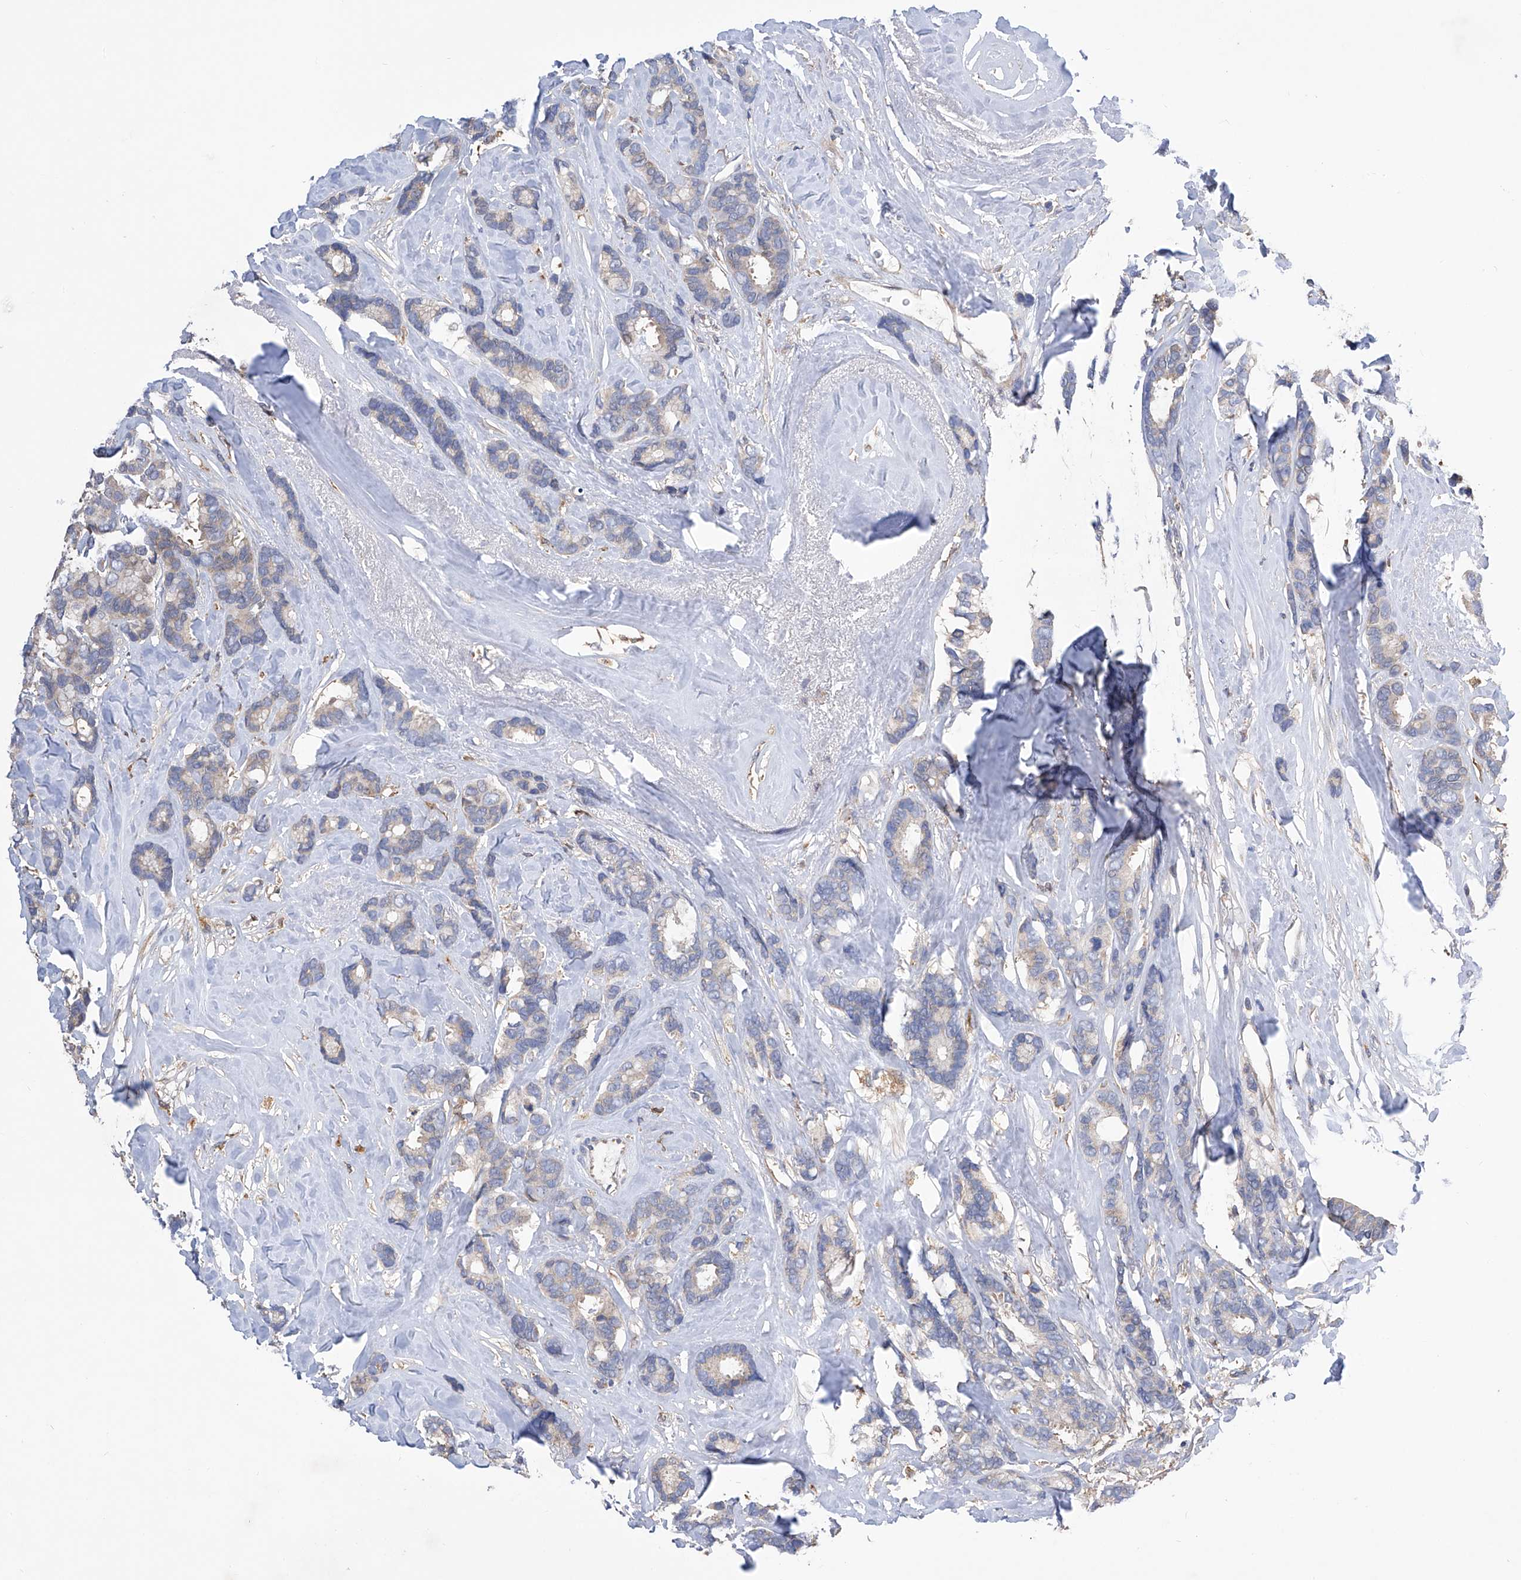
{"staining": {"intensity": "weak", "quantity": "<25%", "location": "cytoplasmic/membranous"}, "tissue": "breast cancer", "cell_type": "Tumor cells", "image_type": "cancer", "snomed": [{"axis": "morphology", "description": "Duct carcinoma"}, {"axis": "topography", "description": "Breast"}], "caption": "The photomicrograph shows no staining of tumor cells in breast intraductal carcinoma.", "gene": "SPATA20", "patient": {"sex": "female", "age": 87}}